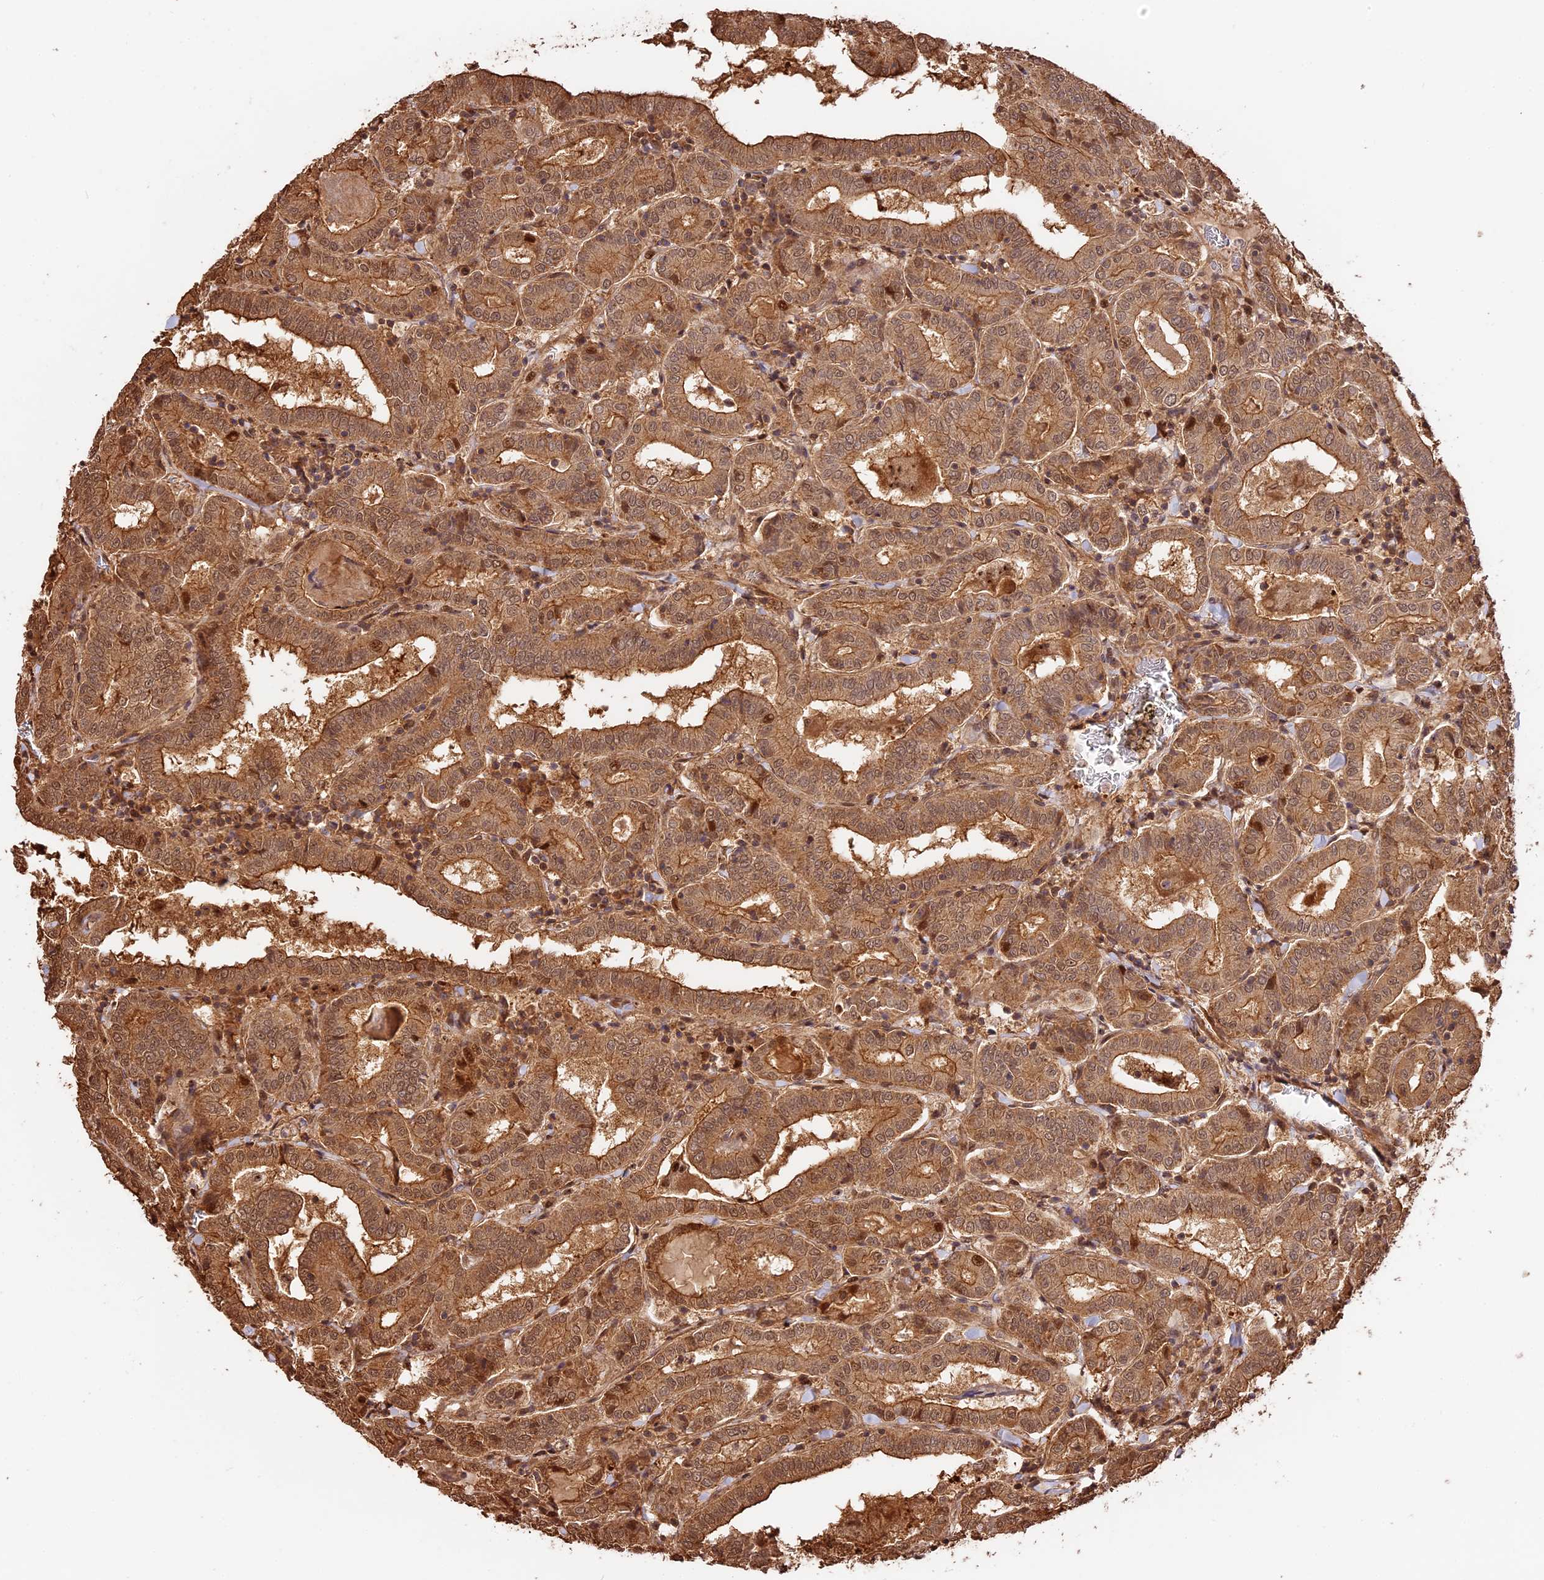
{"staining": {"intensity": "moderate", "quantity": ">75%", "location": "cytoplasmic/membranous,nuclear"}, "tissue": "thyroid cancer", "cell_type": "Tumor cells", "image_type": "cancer", "snomed": [{"axis": "morphology", "description": "Papillary adenocarcinoma, NOS"}, {"axis": "topography", "description": "Thyroid gland"}], "caption": "There is medium levels of moderate cytoplasmic/membranous and nuclear staining in tumor cells of papillary adenocarcinoma (thyroid), as demonstrated by immunohistochemical staining (brown color).", "gene": "PPP1R37", "patient": {"sex": "female", "age": 72}}